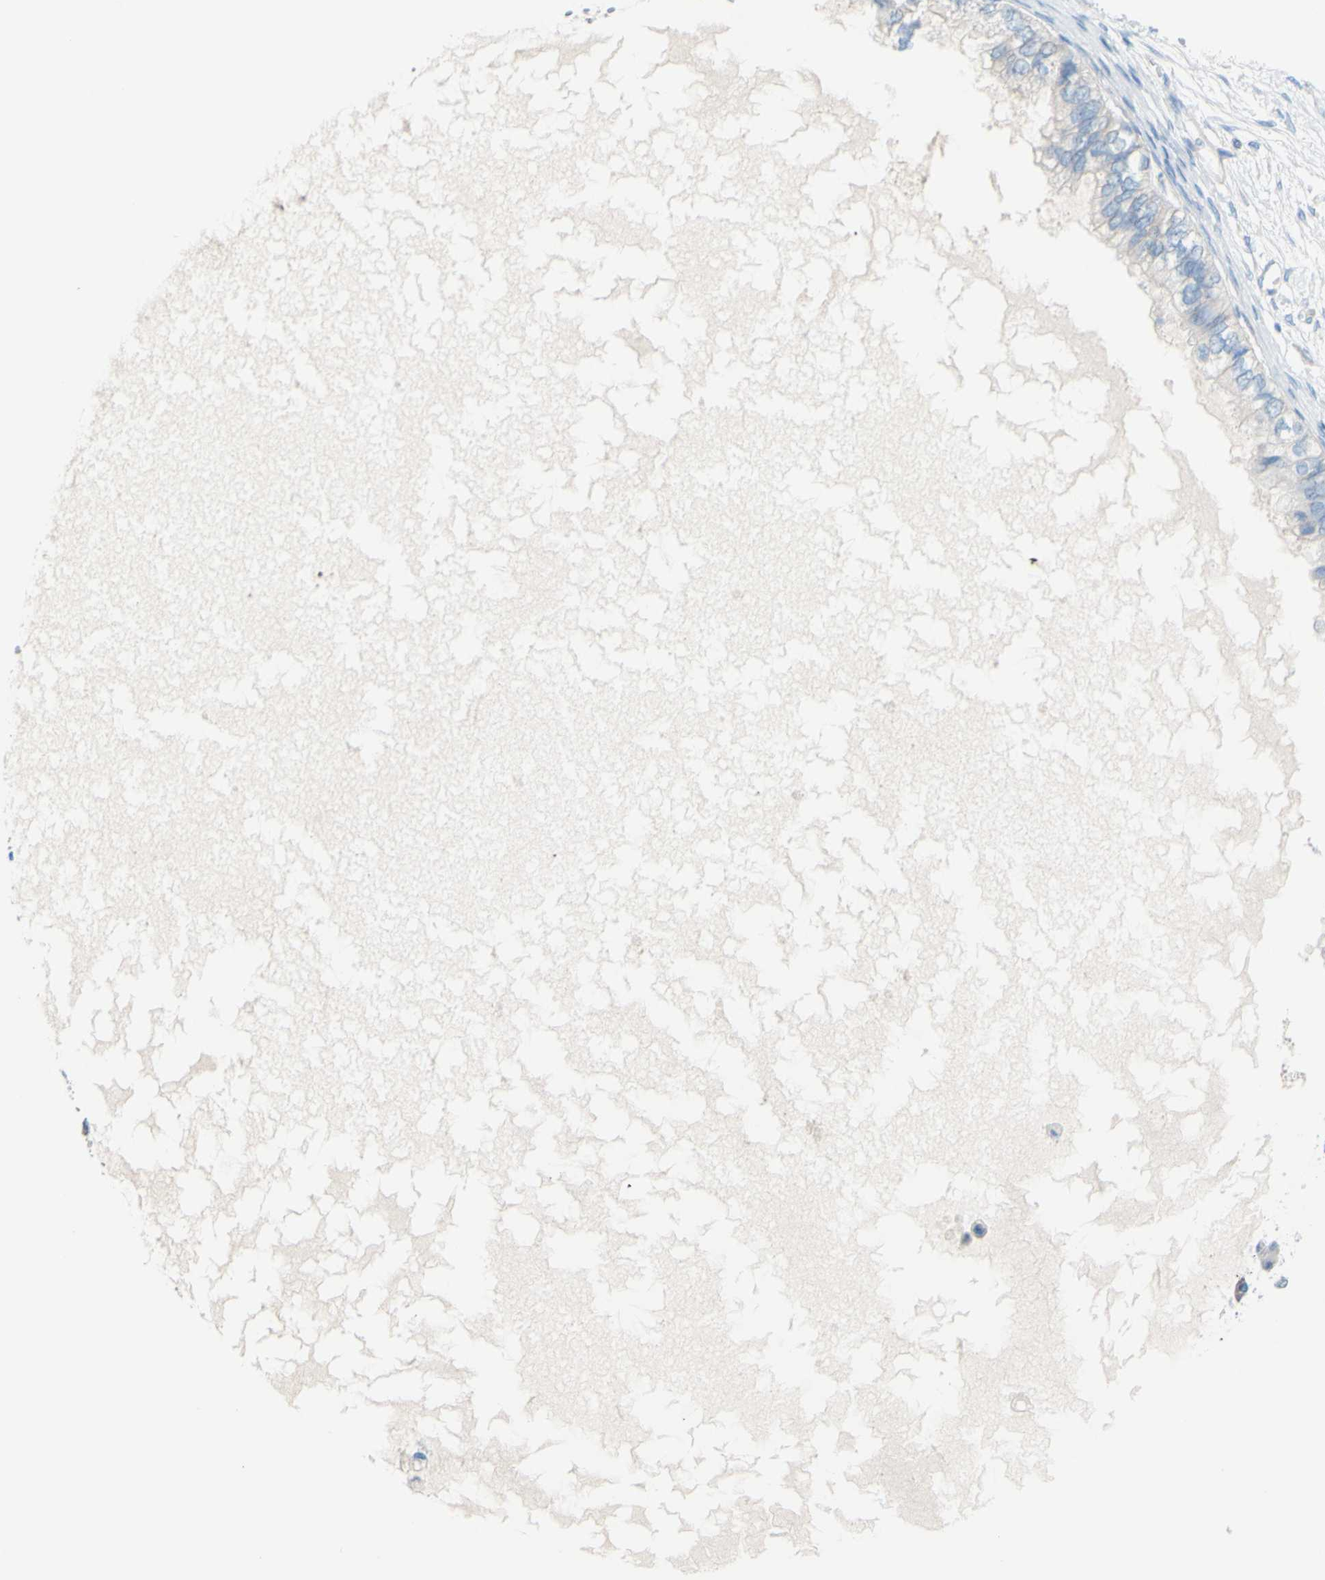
{"staining": {"intensity": "weak", "quantity": ">75%", "location": "cytoplasmic/membranous"}, "tissue": "ovarian cancer", "cell_type": "Tumor cells", "image_type": "cancer", "snomed": [{"axis": "morphology", "description": "Cystadenocarcinoma, mucinous, NOS"}, {"axis": "topography", "description": "Ovary"}], "caption": "Weak cytoplasmic/membranous expression for a protein is seen in approximately >75% of tumor cells of ovarian mucinous cystadenocarcinoma using immunohistochemistry (IHC).", "gene": "SLC1A2", "patient": {"sex": "female", "age": 80}}